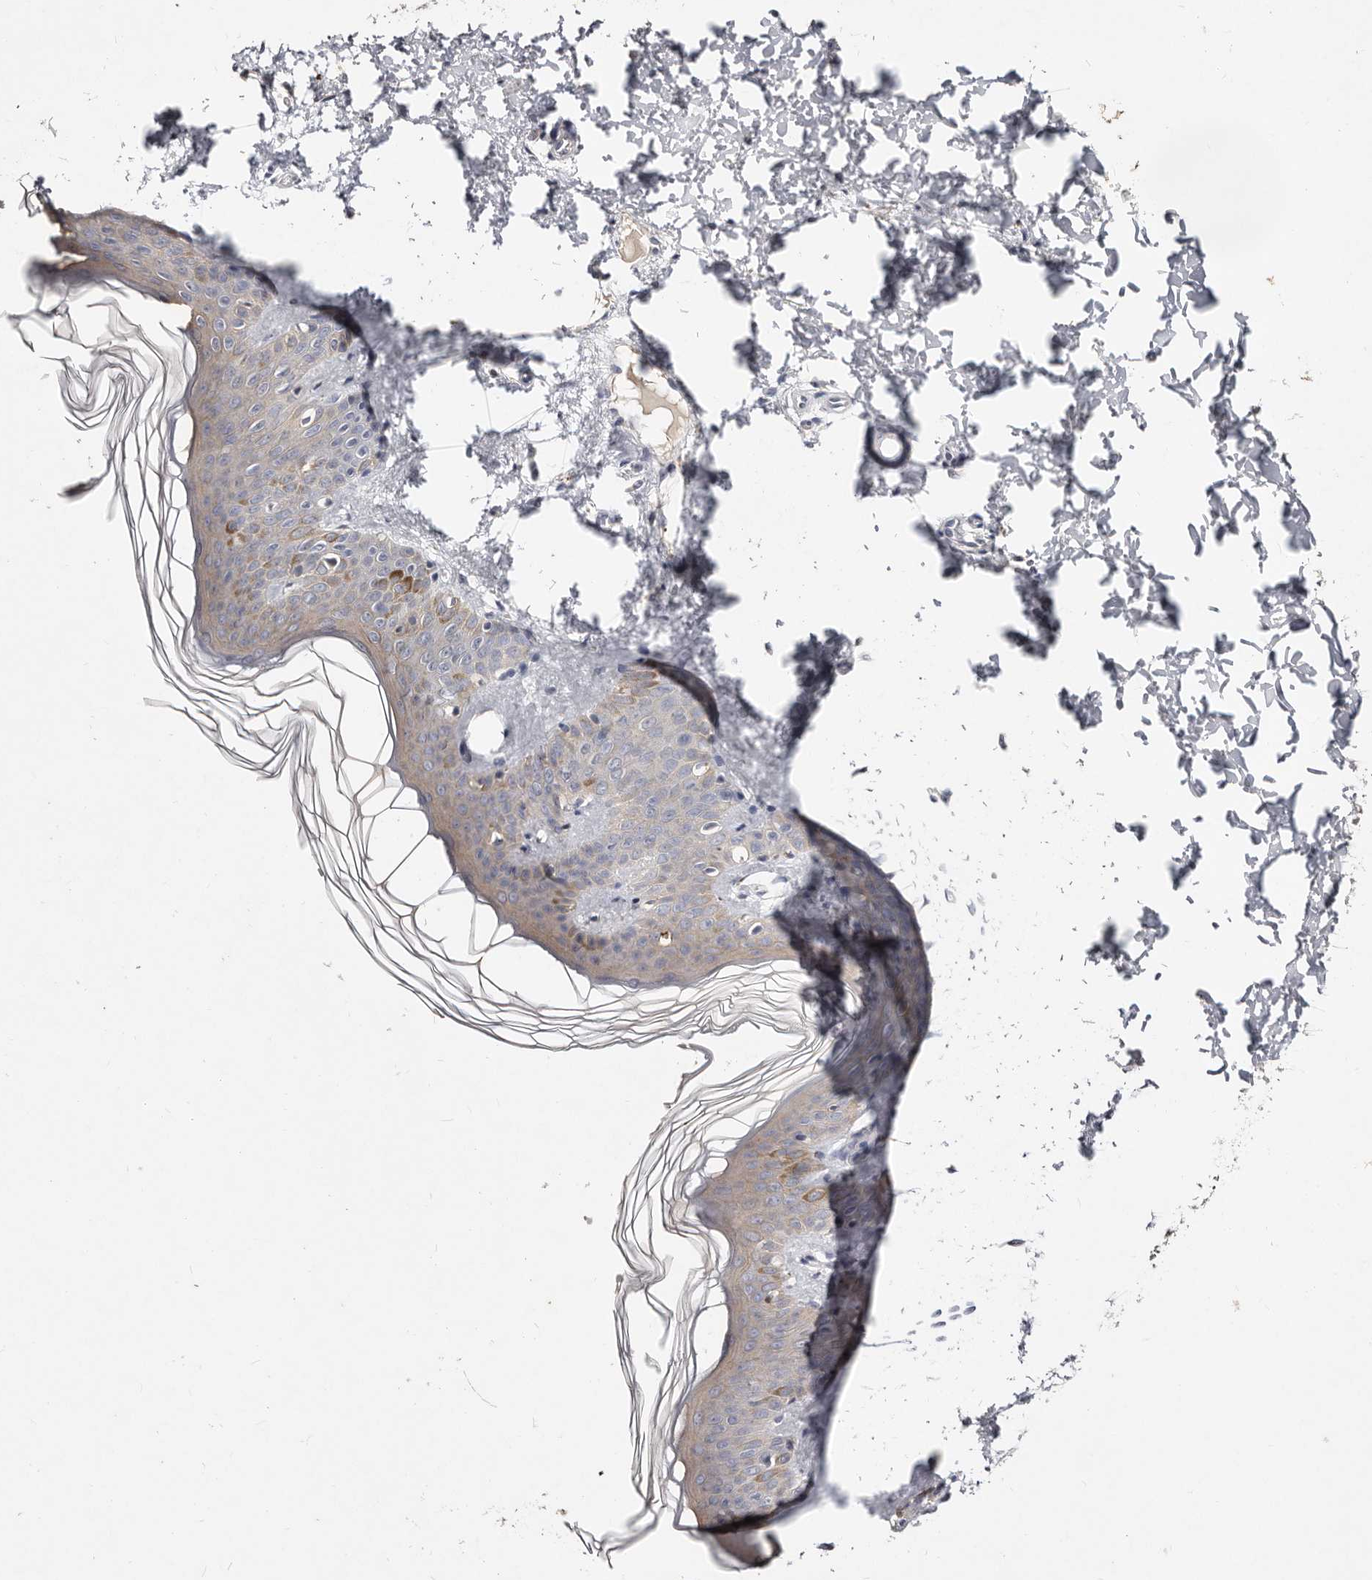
{"staining": {"intensity": "negative", "quantity": "none", "location": "none"}, "tissue": "skin", "cell_type": "Fibroblasts", "image_type": "normal", "snomed": [{"axis": "morphology", "description": "Normal tissue, NOS"}, {"axis": "morphology", "description": "Neoplasm, benign, NOS"}, {"axis": "topography", "description": "Skin"}, {"axis": "topography", "description": "Soft tissue"}], "caption": "Micrograph shows no significant protein expression in fibroblasts of benign skin. Brightfield microscopy of IHC stained with DAB (3,3'-diaminobenzidine) (brown) and hematoxylin (blue), captured at high magnification.", "gene": "MRPS33", "patient": {"sex": "male", "age": 26}}